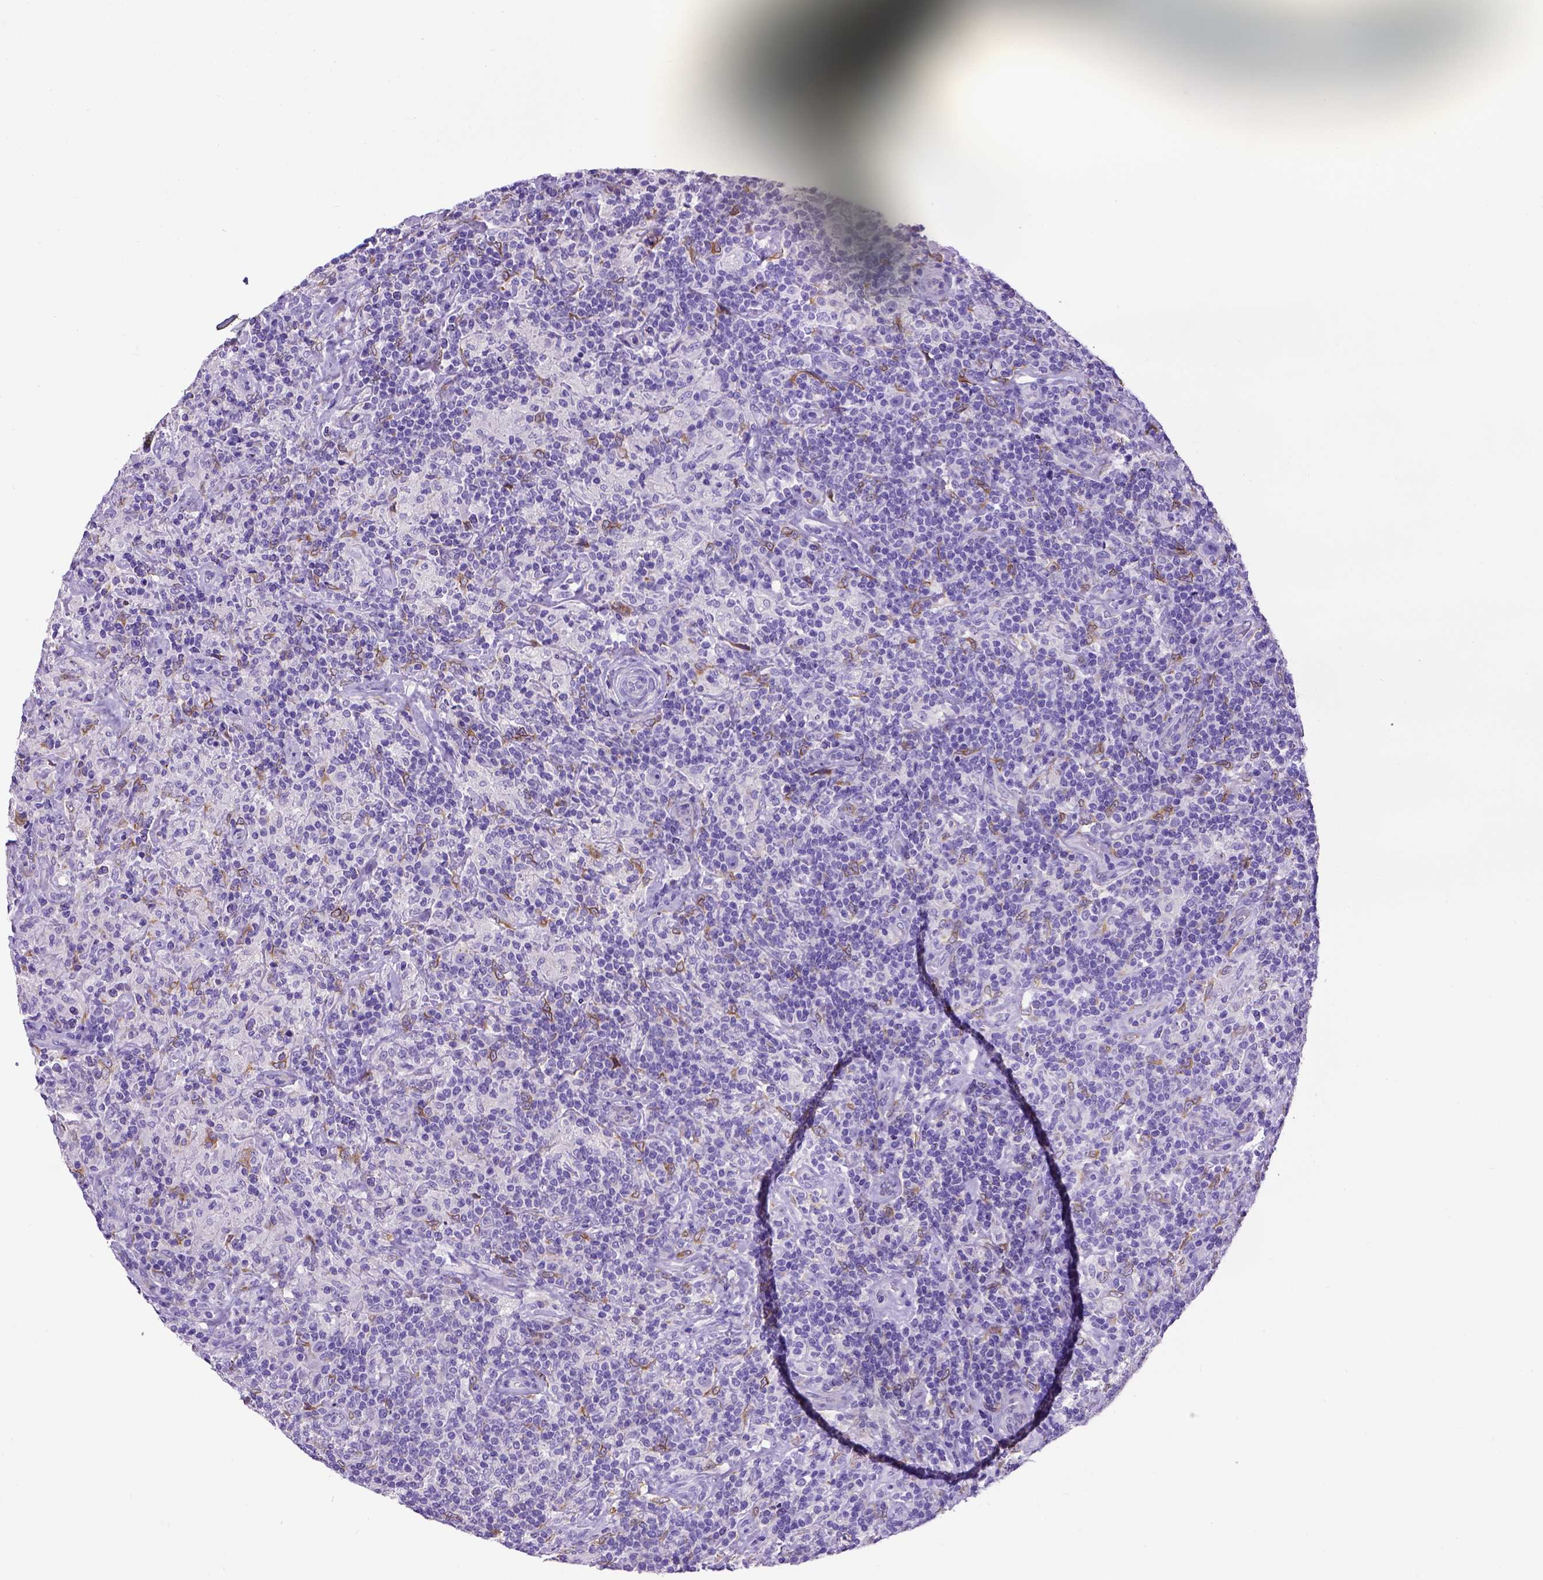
{"staining": {"intensity": "negative", "quantity": "none", "location": "none"}, "tissue": "lymphoma", "cell_type": "Tumor cells", "image_type": "cancer", "snomed": [{"axis": "morphology", "description": "Hodgkin's disease, NOS"}, {"axis": "topography", "description": "Lymph node"}], "caption": "Histopathology image shows no protein staining in tumor cells of Hodgkin's disease tissue. The staining was performed using DAB to visualize the protein expression in brown, while the nuclei were stained in blue with hematoxylin (Magnification: 20x).", "gene": "PTGES", "patient": {"sex": "male", "age": 70}}